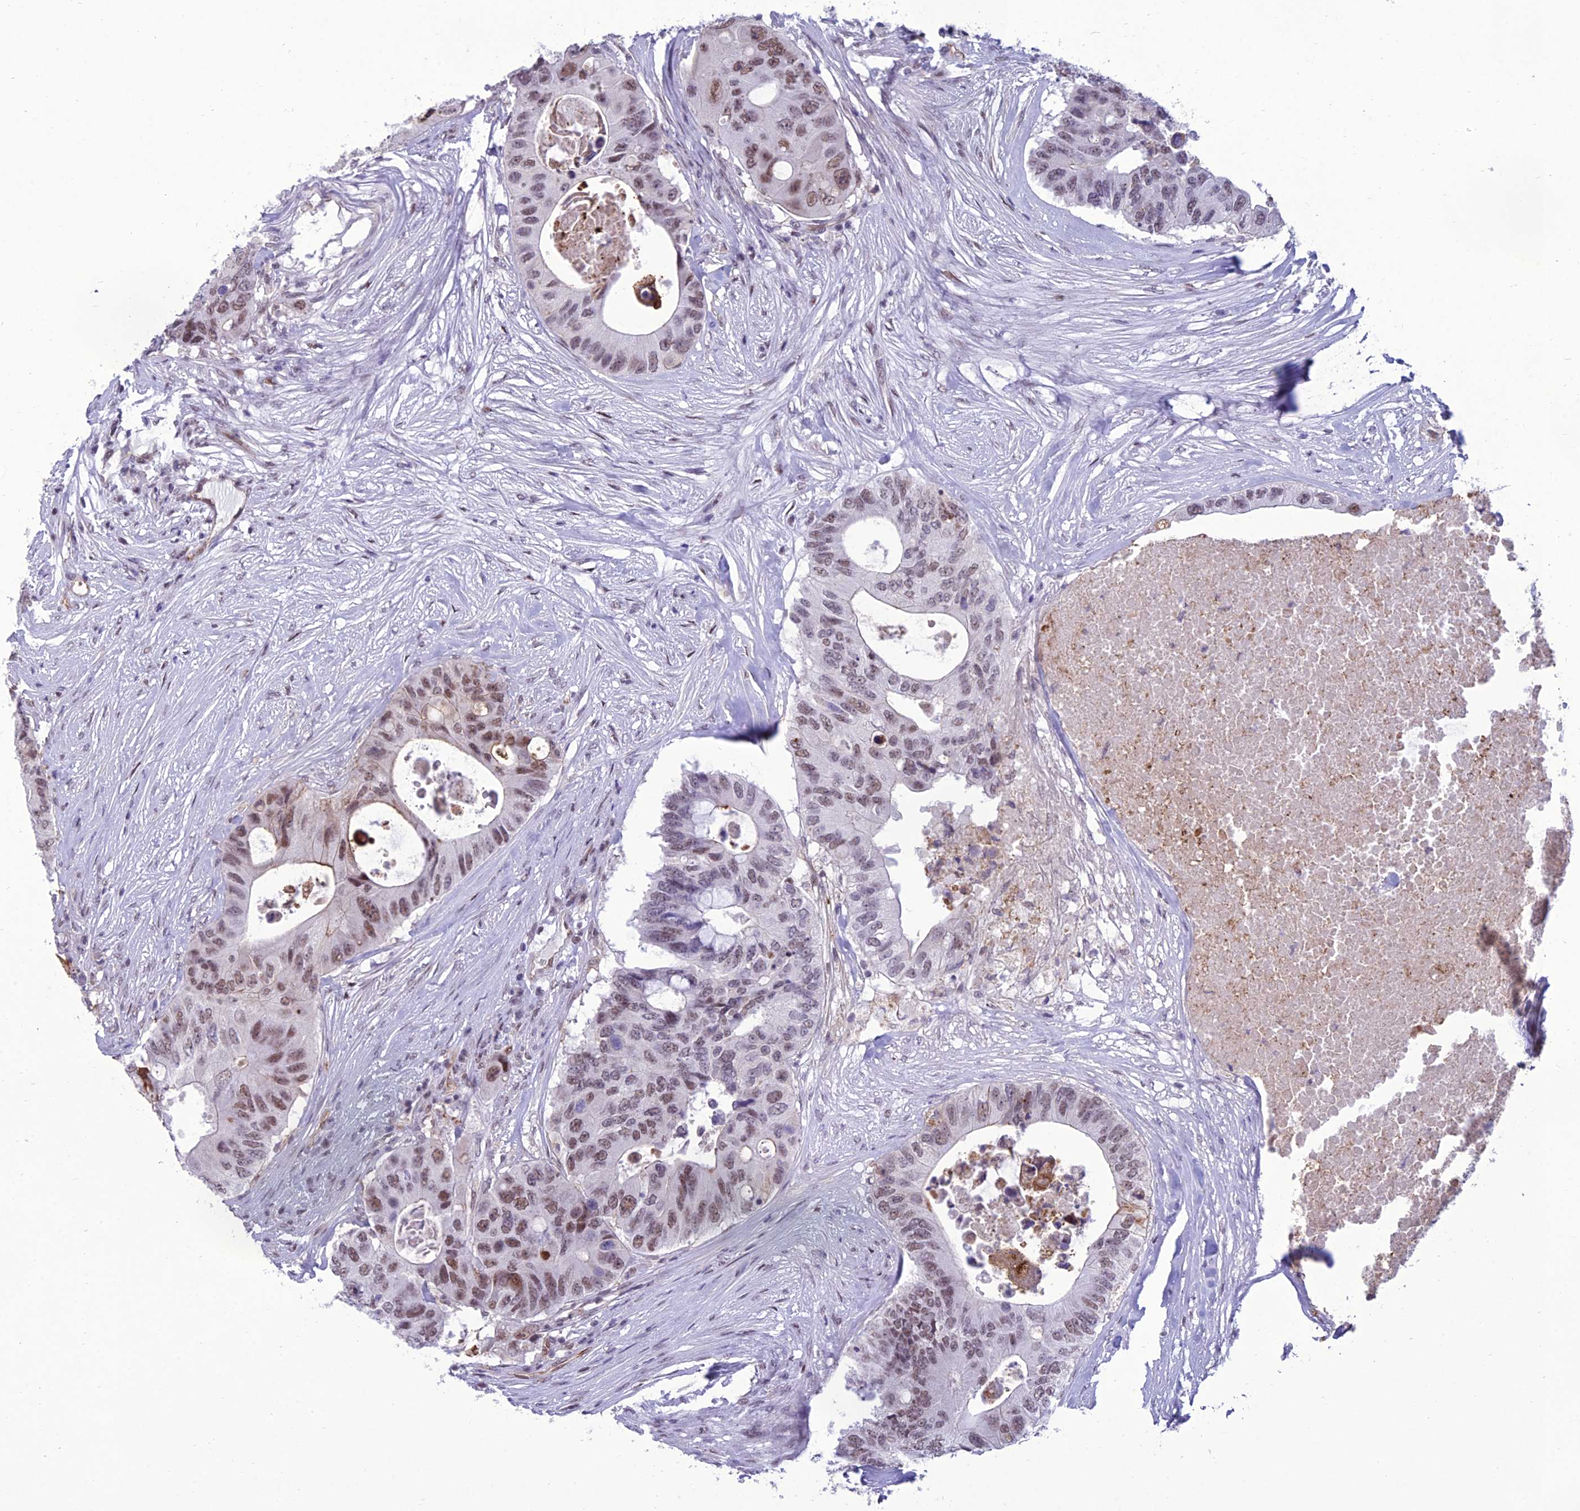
{"staining": {"intensity": "moderate", "quantity": "25%-75%", "location": "nuclear"}, "tissue": "colorectal cancer", "cell_type": "Tumor cells", "image_type": "cancer", "snomed": [{"axis": "morphology", "description": "Adenocarcinoma, NOS"}, {"axis": "topography", "description": "Colon"}], "caption": "Immunohistochemical staining of colorectal adenocarcinoma displays moderate nuclear protein positivity in about 25%-75% of tumor cells. (IHC, brightfield microscopy, high magnification).", "gene": "RANBP3", "patient": {"sex": "male", "age": 71}}